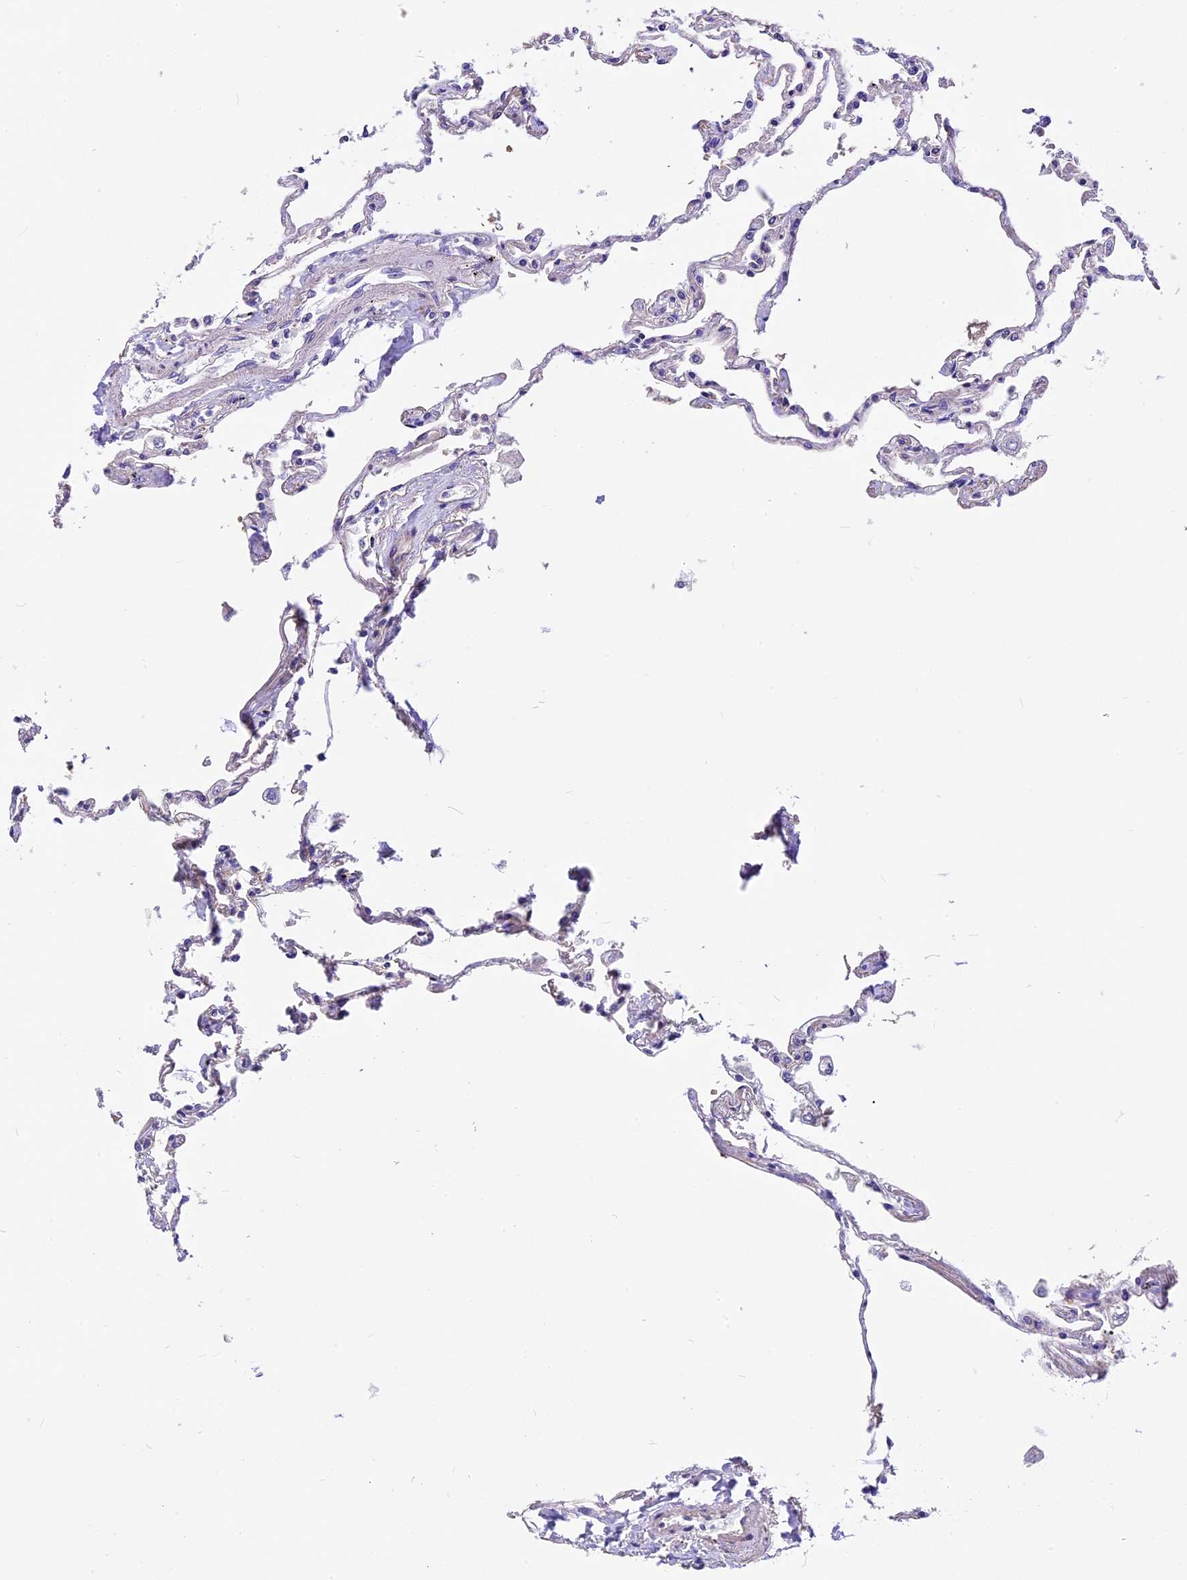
{"staining": {"intensity": "negative", "quantity": "none", "location": "none"}, "tissue": "lung", "cell_type": "Alveolar cells", "image_type": "normal", "snomed": [{"axis": "morphology", "description": "Normal tissue, NOS"}, {"axis": "topography", "description": "Lung"}], "caption": "DAB immunohistochemical staining of benign human lung exhibits no significant positivity in alveolar cells. (DAB (3,3'-diaminobenzidine) immunohistochemistry (IHC) with hematoxylin counter stain).", "gene": "MED20", "patient": {"sex": "female", "age": 67}}